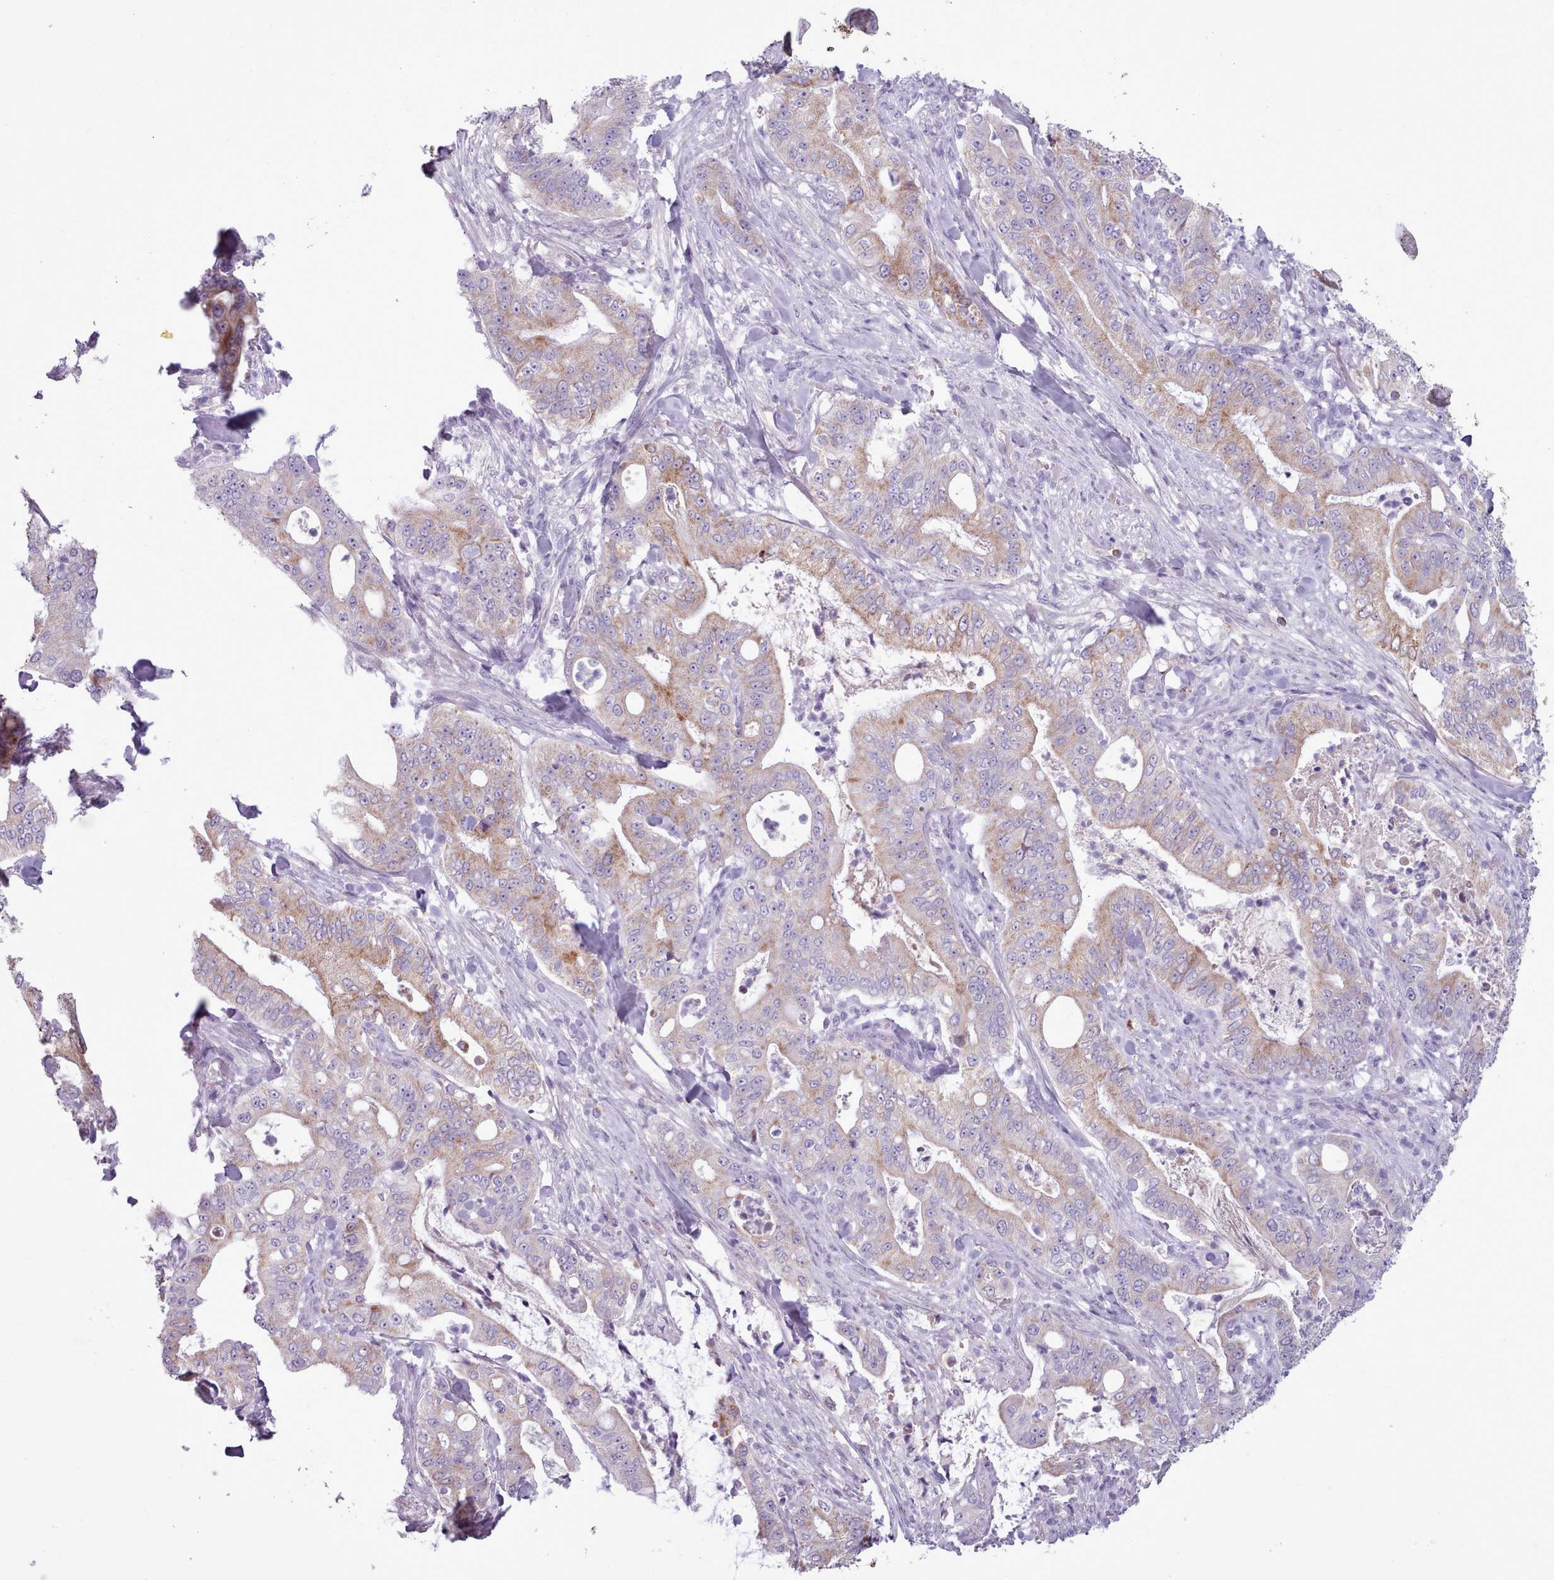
{"staining": {"intensity": "moderate", "quantity": "<25%", "location": "cytoplasmic/membranous"}, "tissue": "pancreatic cancer", "cell_type": "Tumor cells", "image_type": "cancer", "snomed": [{"axis": "morphology", "description": "Adenocarcinoma, NOS"}, {"axis": "topography", "description": "Pancreas"}], "caption": "Human pancreatic cancer stained for a protein (brown) reveals moderate cytoplasmic/membranous positive expression in about <25% of tumor cells.", "gene": "AK4", "patient": {"sex": "male", "age": 71}}